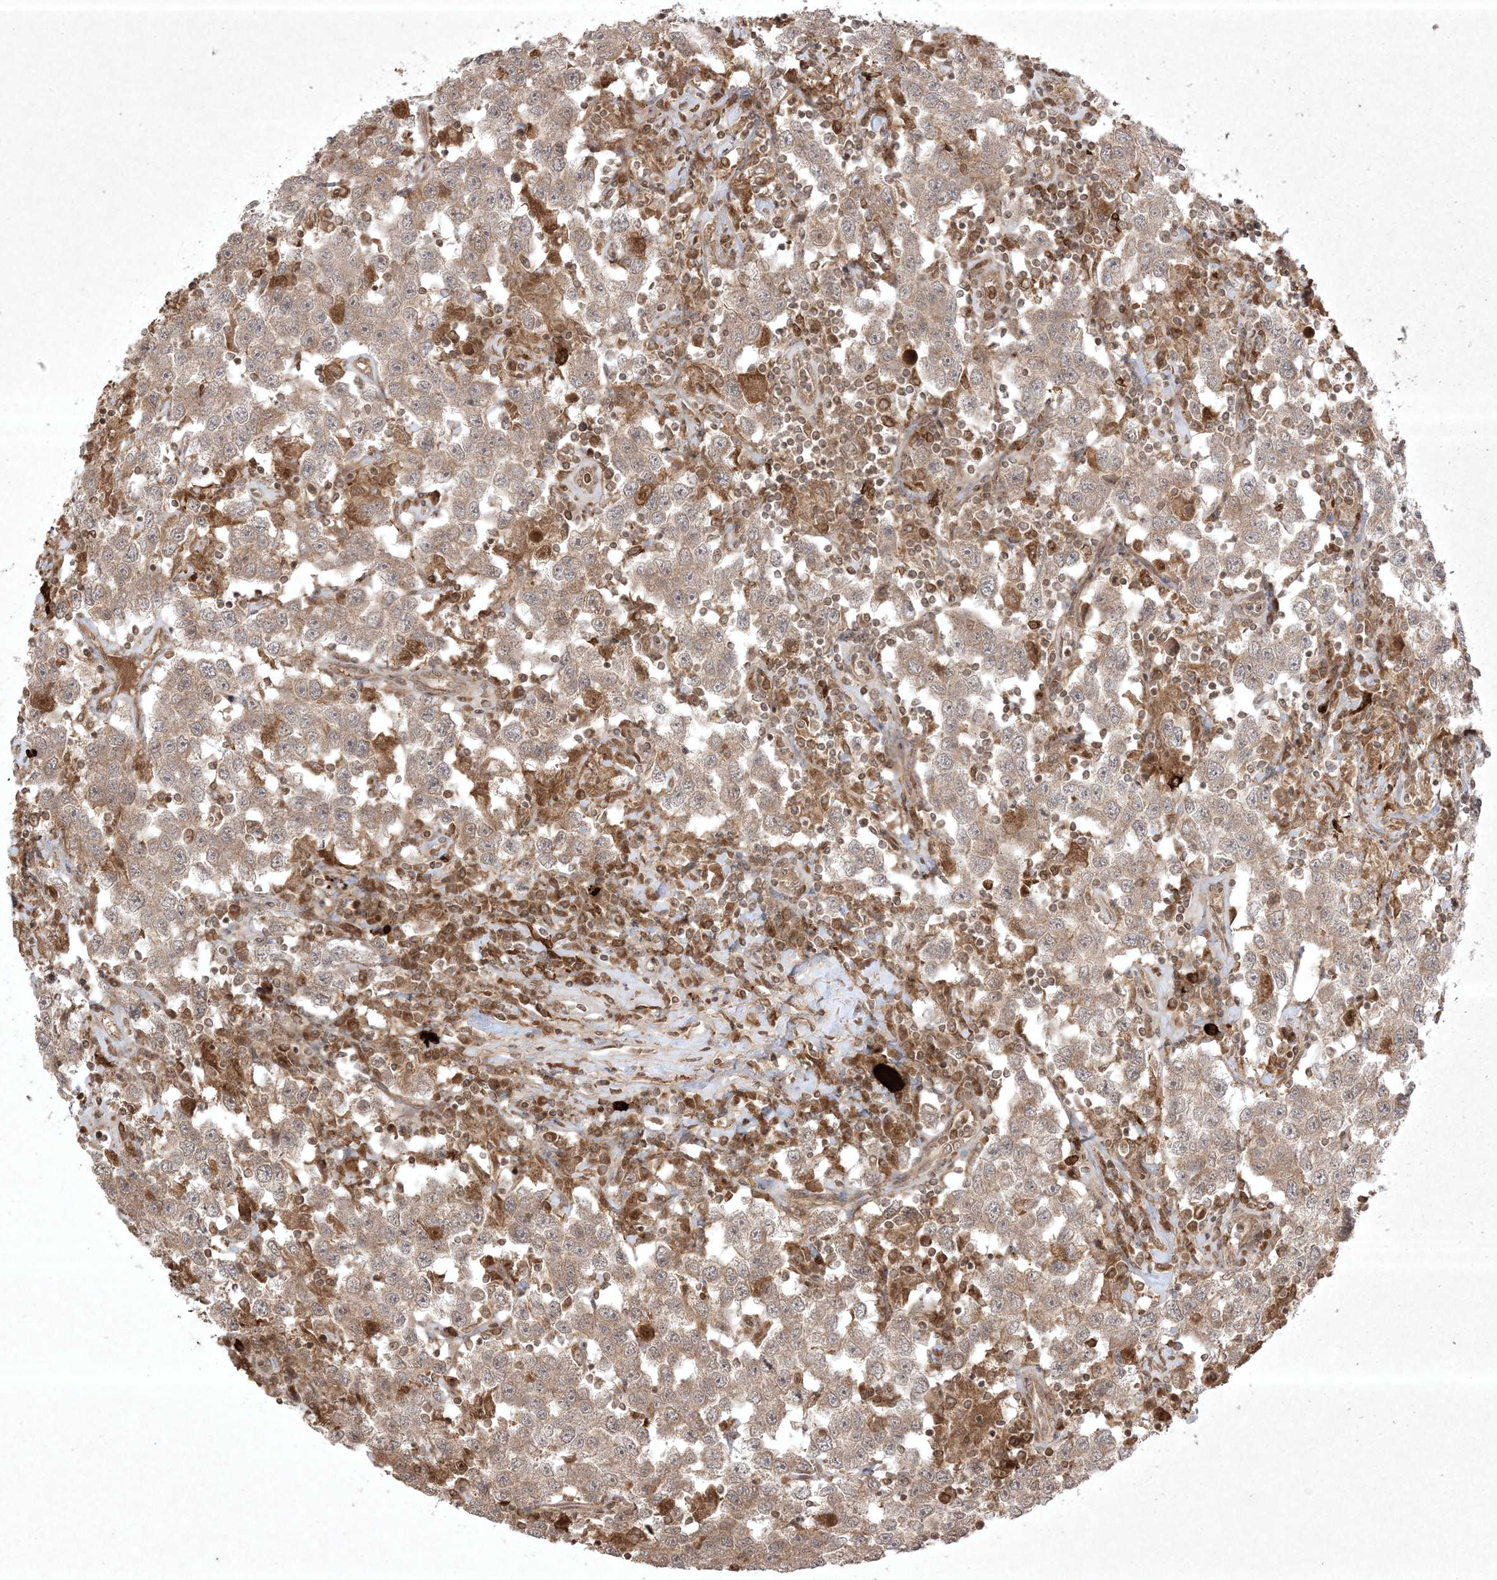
{"staining": {"intensity": "weak", "quantity": ">75%", "location": "cytoplasmic/membranous"}, "tissue": "testis cancer", "cell_type": "Tumor cells", "image_type": "cancer", "snomed": [{"axis": "morphology", "description": "Seminoma, NOS"}, {"axis": "topography", "description": "Testis"}], "caption": "An image of seminoma (testis) stained for a protein displays weak cytoplasmic/membranous brown staining in tumor cells.", "gene": "PTK6", "patient": {"sex": "male", "age": 41}}